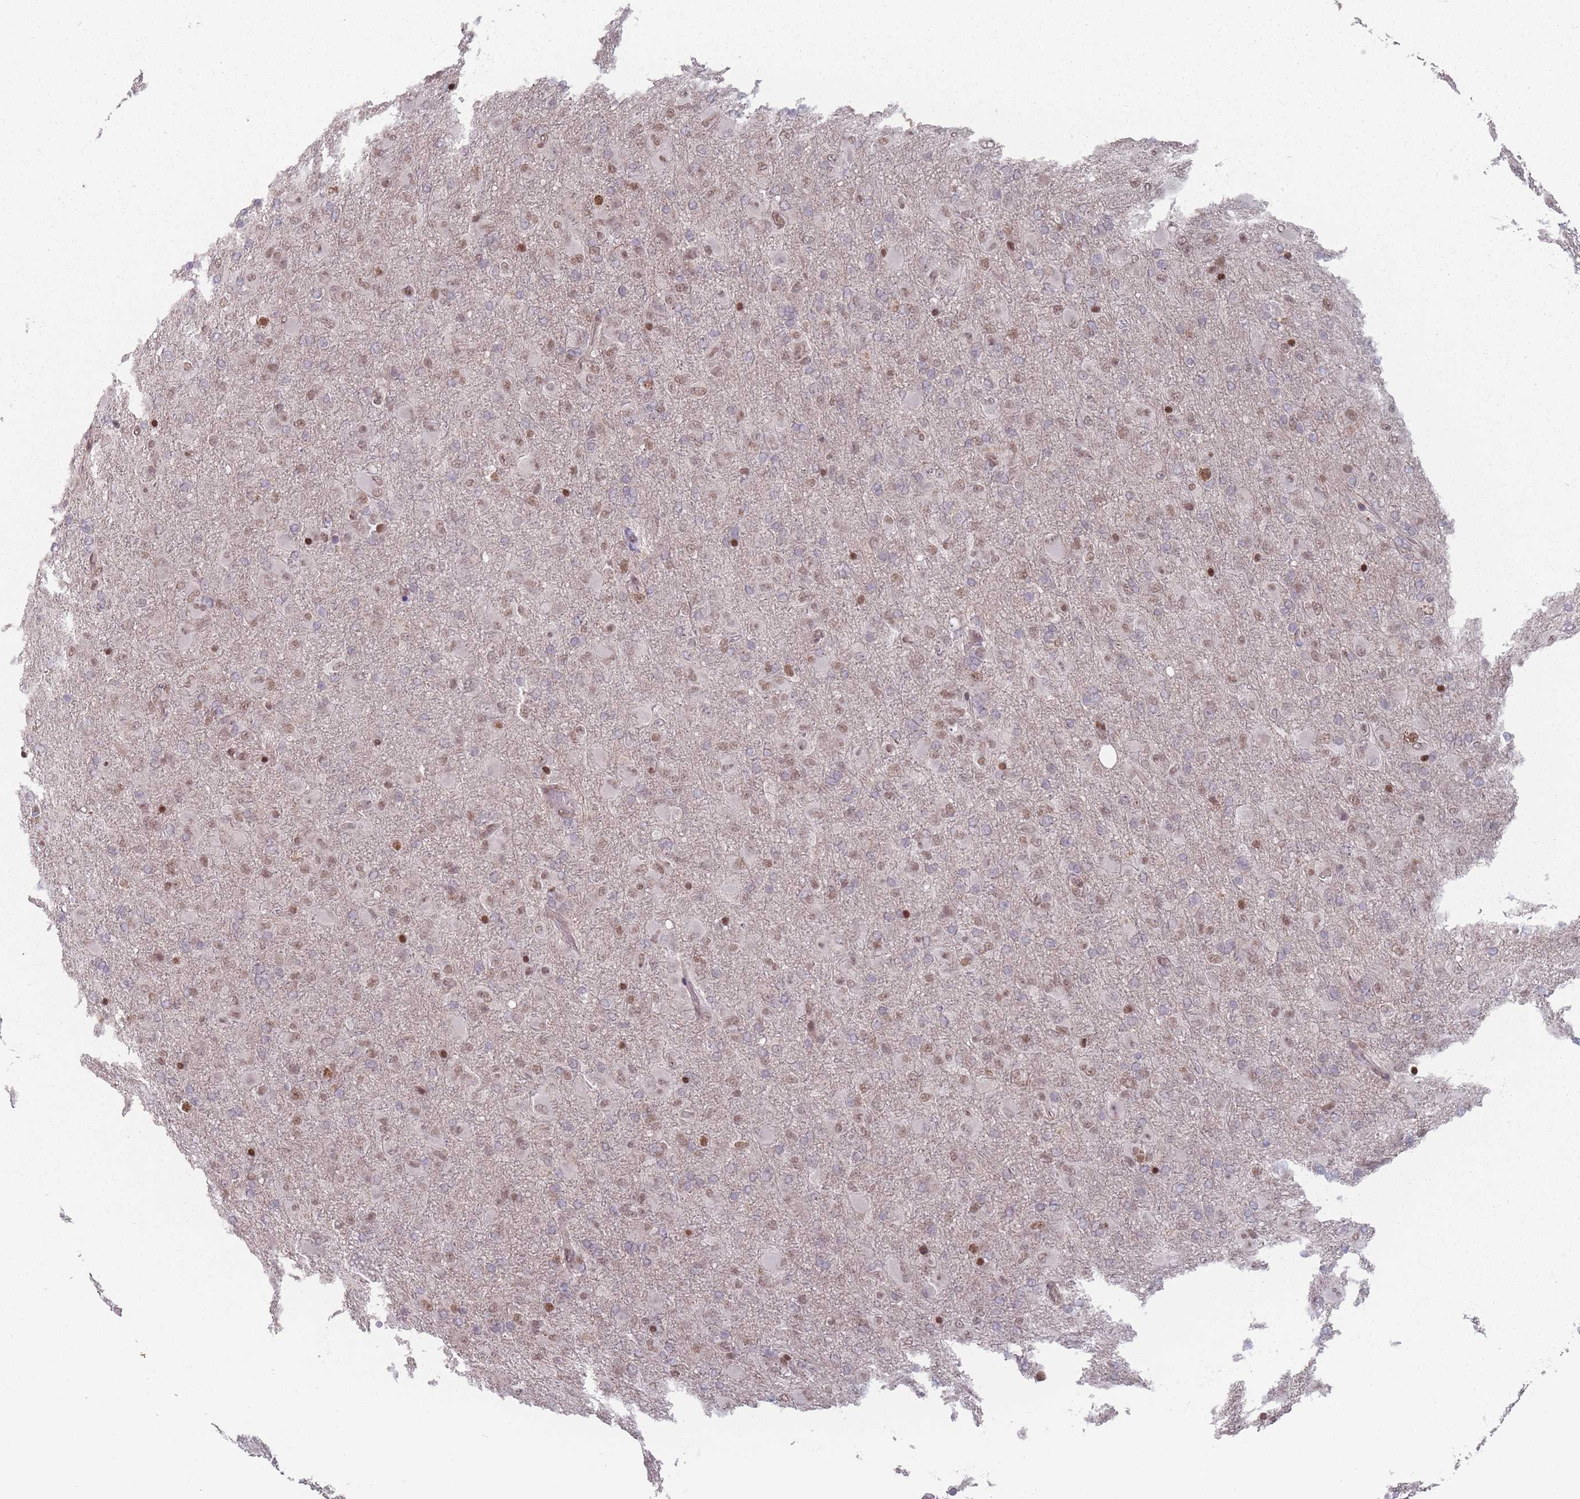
{"staining": {"intensity": "moderate", "quantity": "25%-75%", "location": "nuclear"}, "tissue": "glioma", "cell_type": "Tumor cells", "image_type": "cancer", "snomed": [{"axis": "morphology", "description": "Glioma, malignant, Low grade"}, {"axis": "topography", "description": "Brain"}], "caption": "A photomicrograph of glioma stained for a protein reveals moderate nuclear brown staining in tumor cells. The staining is performed using DAB (3,3'-diaminobenzidine) brown chromogen to label protein expression. The nuclei are counter-stained blue using hematoxylin.", "gene": "SH3BGRL2", "patient": {"sex": "male", "age": 65}}